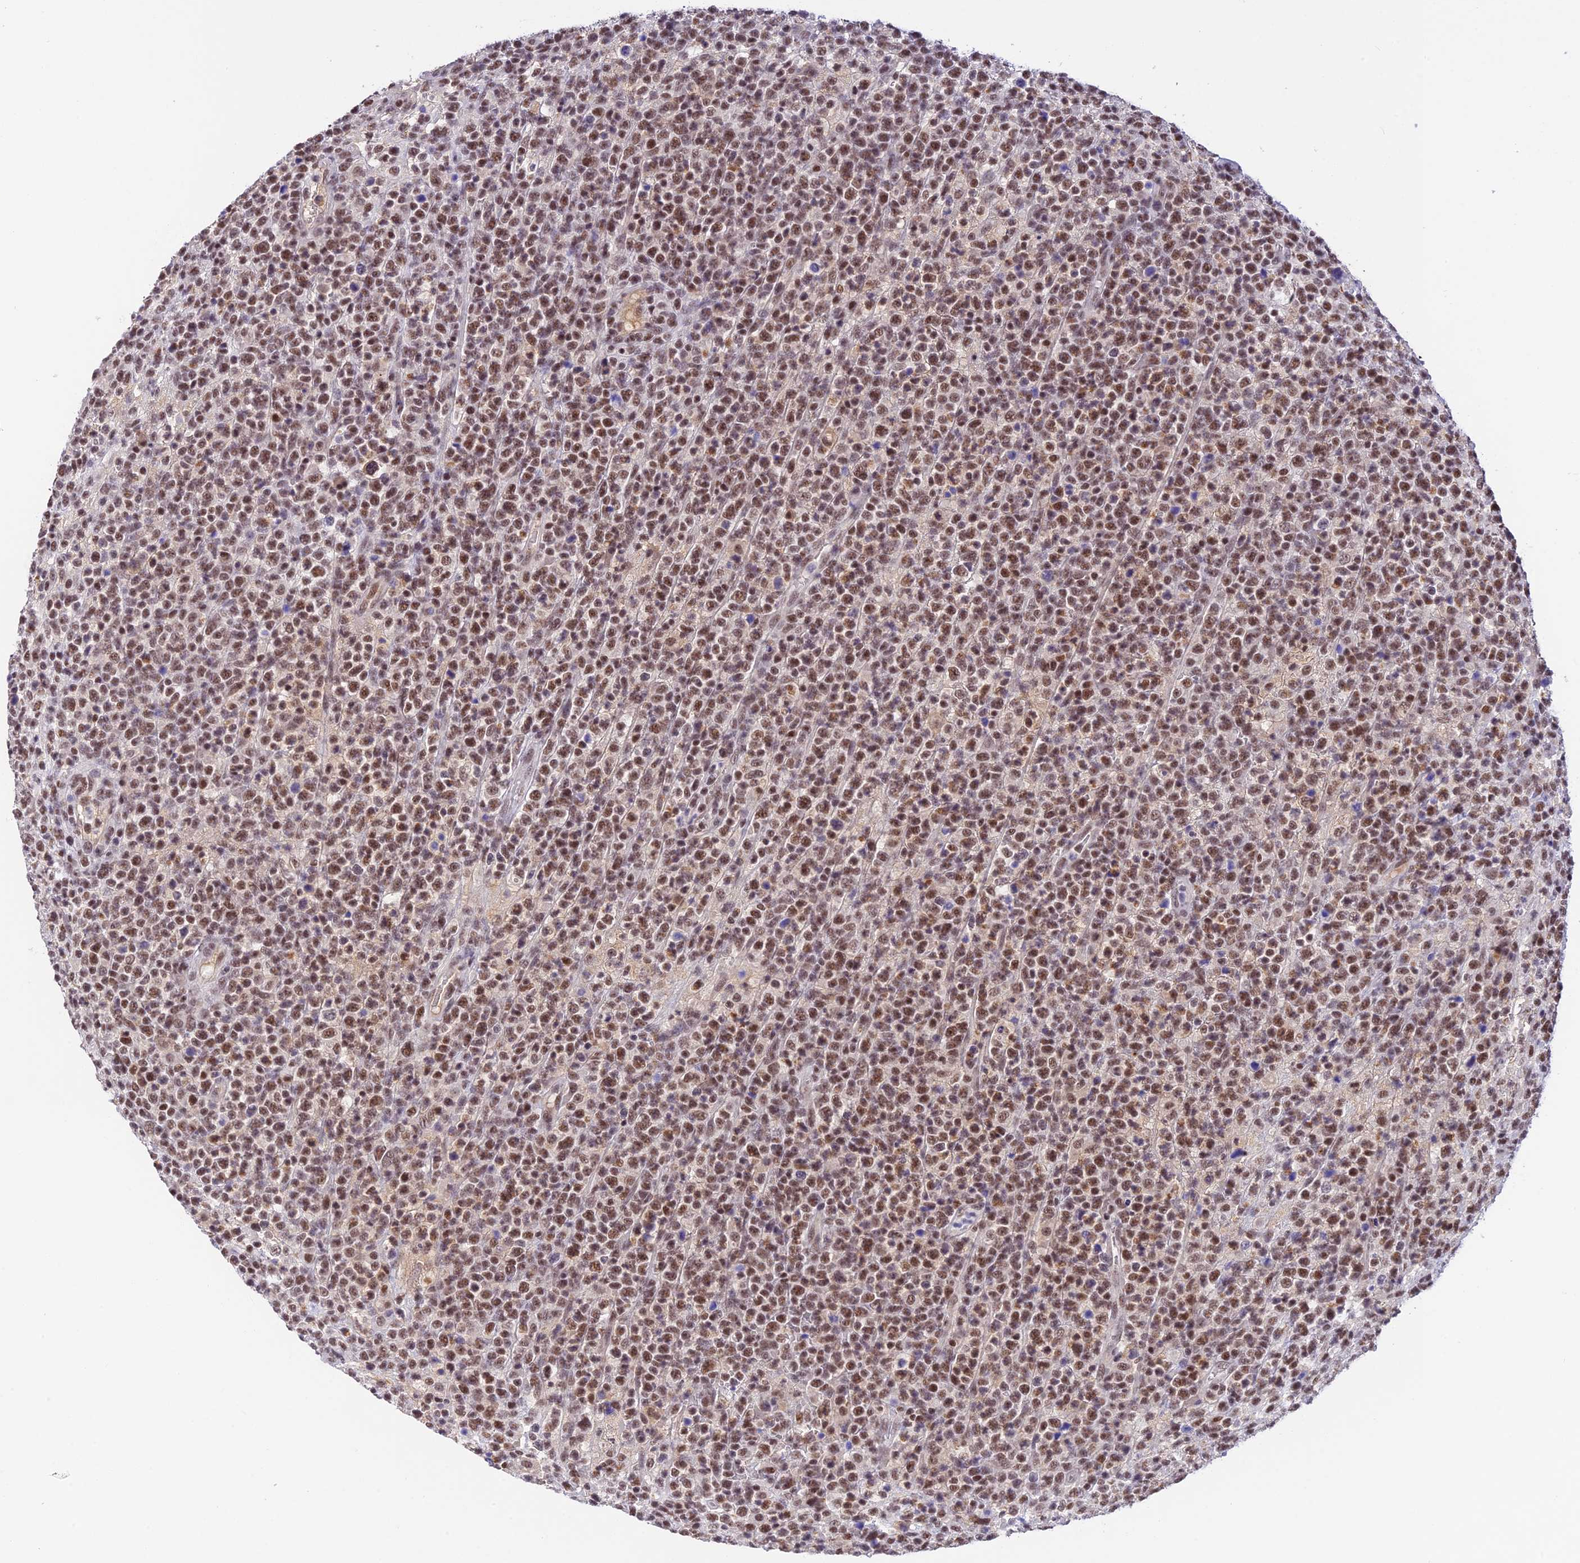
{"staining": {"intensity": "moderate", "quantity": ">75%", "location": "nuclear"}, "tissue": "lymphoma", "cell_type": "Tumor cells", "image_type": "cancer", "snomed": [{"axis": "morphology", "description": "Malignant lymphoma, non-Hodgkin's type, High grade"}, {"axis": "topography", "description": "Colon"}], "caption": "The photomicrograph displays immunohistochemical staining of lymphoma. There is moderate nuclear expression is seen in approximately >75% of tumor cells.", "gene": "THAP11", "patient": {"sex": "female", "age": 53}}